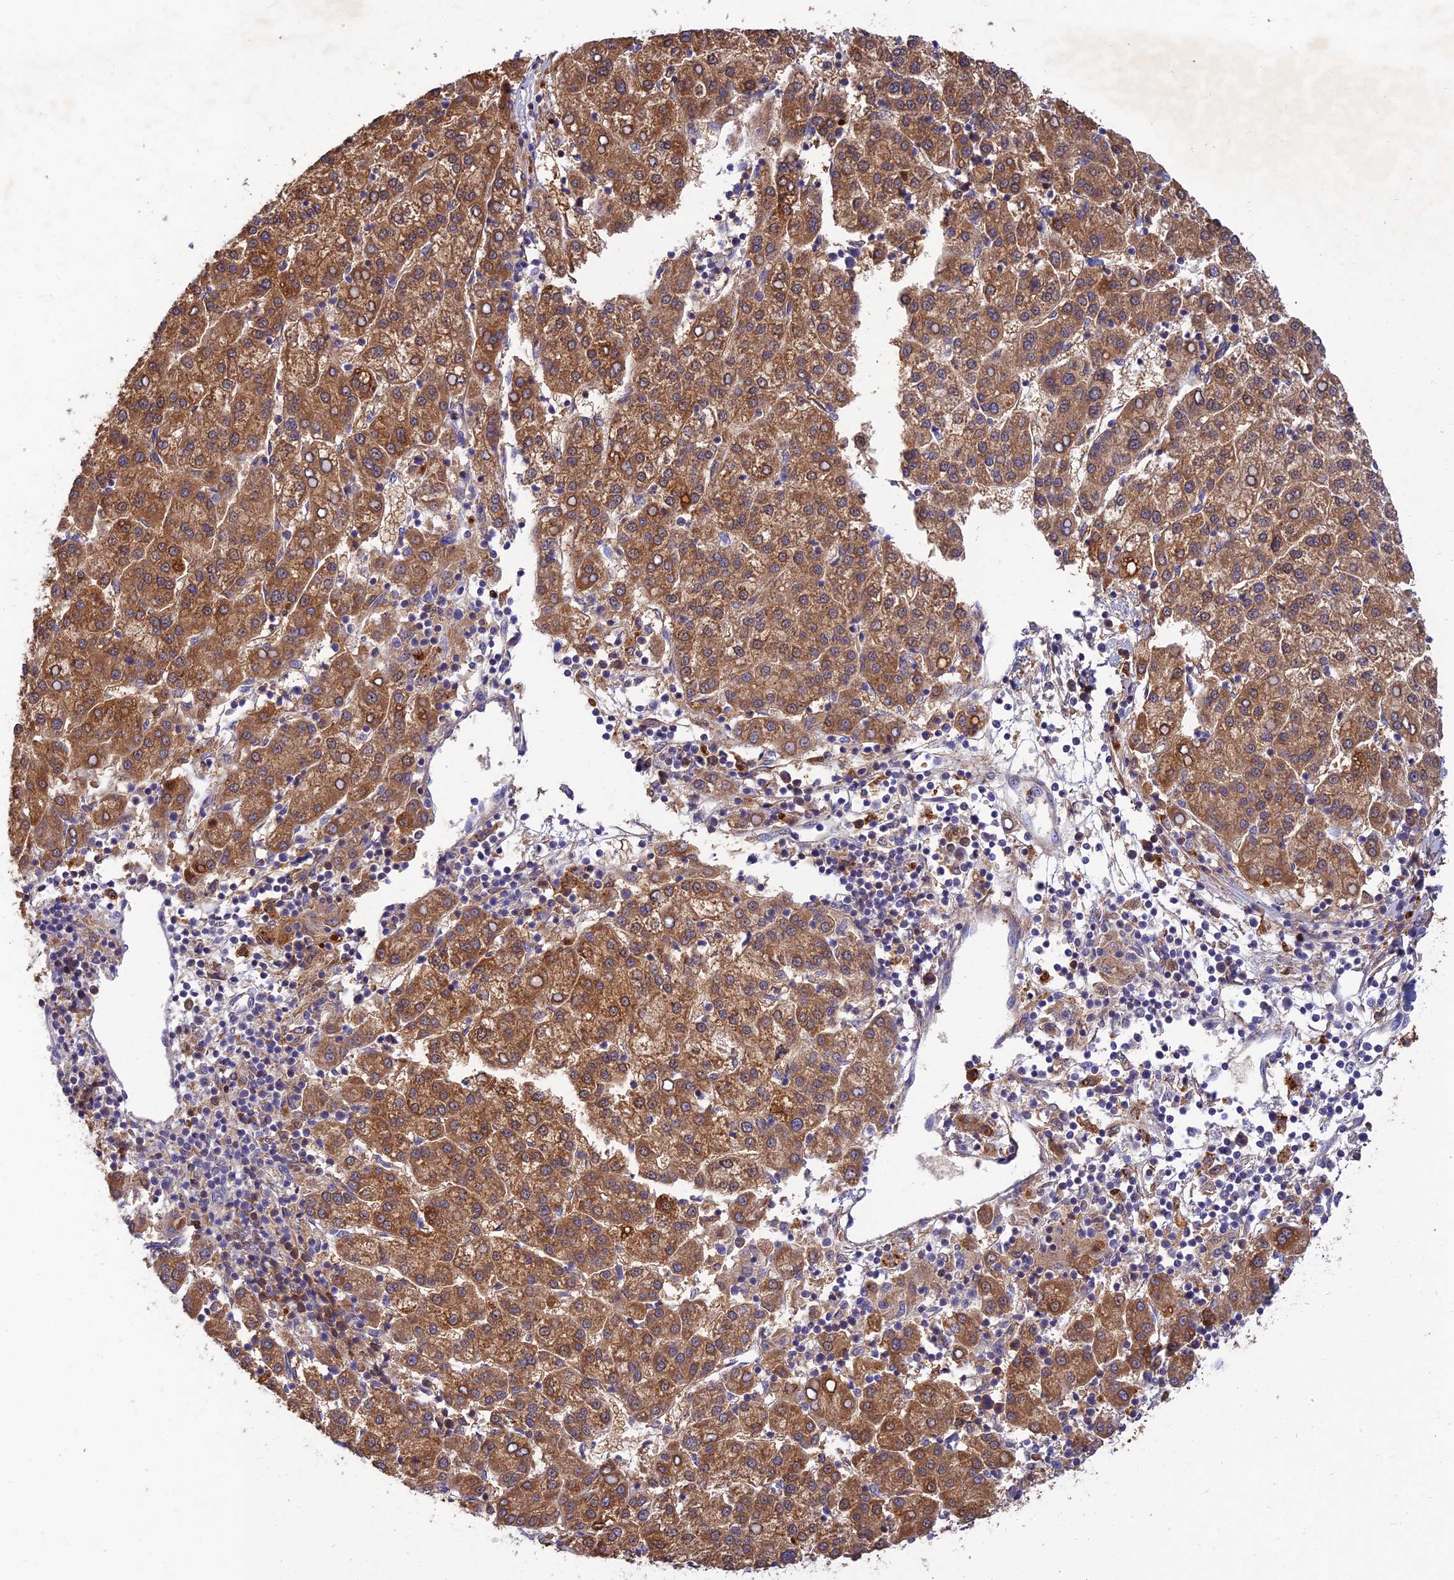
{"staining": {"intensity": "moderate", "quantity": ">75%", "location": "cytoplasmic/membranous"}, "tissue": "liver cancer", "cell_type": "Tumor cells", "image_type": "cancer", "snomed": [{"axis": "morphology", "description": "Carcinoma, Hepatocellular, NOS"}, {"axis": "topography", "description": "Liver"}], "caption": "Approximately >75% of tumor cells in liver hepatocellular carcinoma exhibit moderate cytoplasmic/membranous protein staining as visualized by brown immunohistochemical staining.", "gene": "ACSM5", "patient": {"sex": "female", "age": 58}}